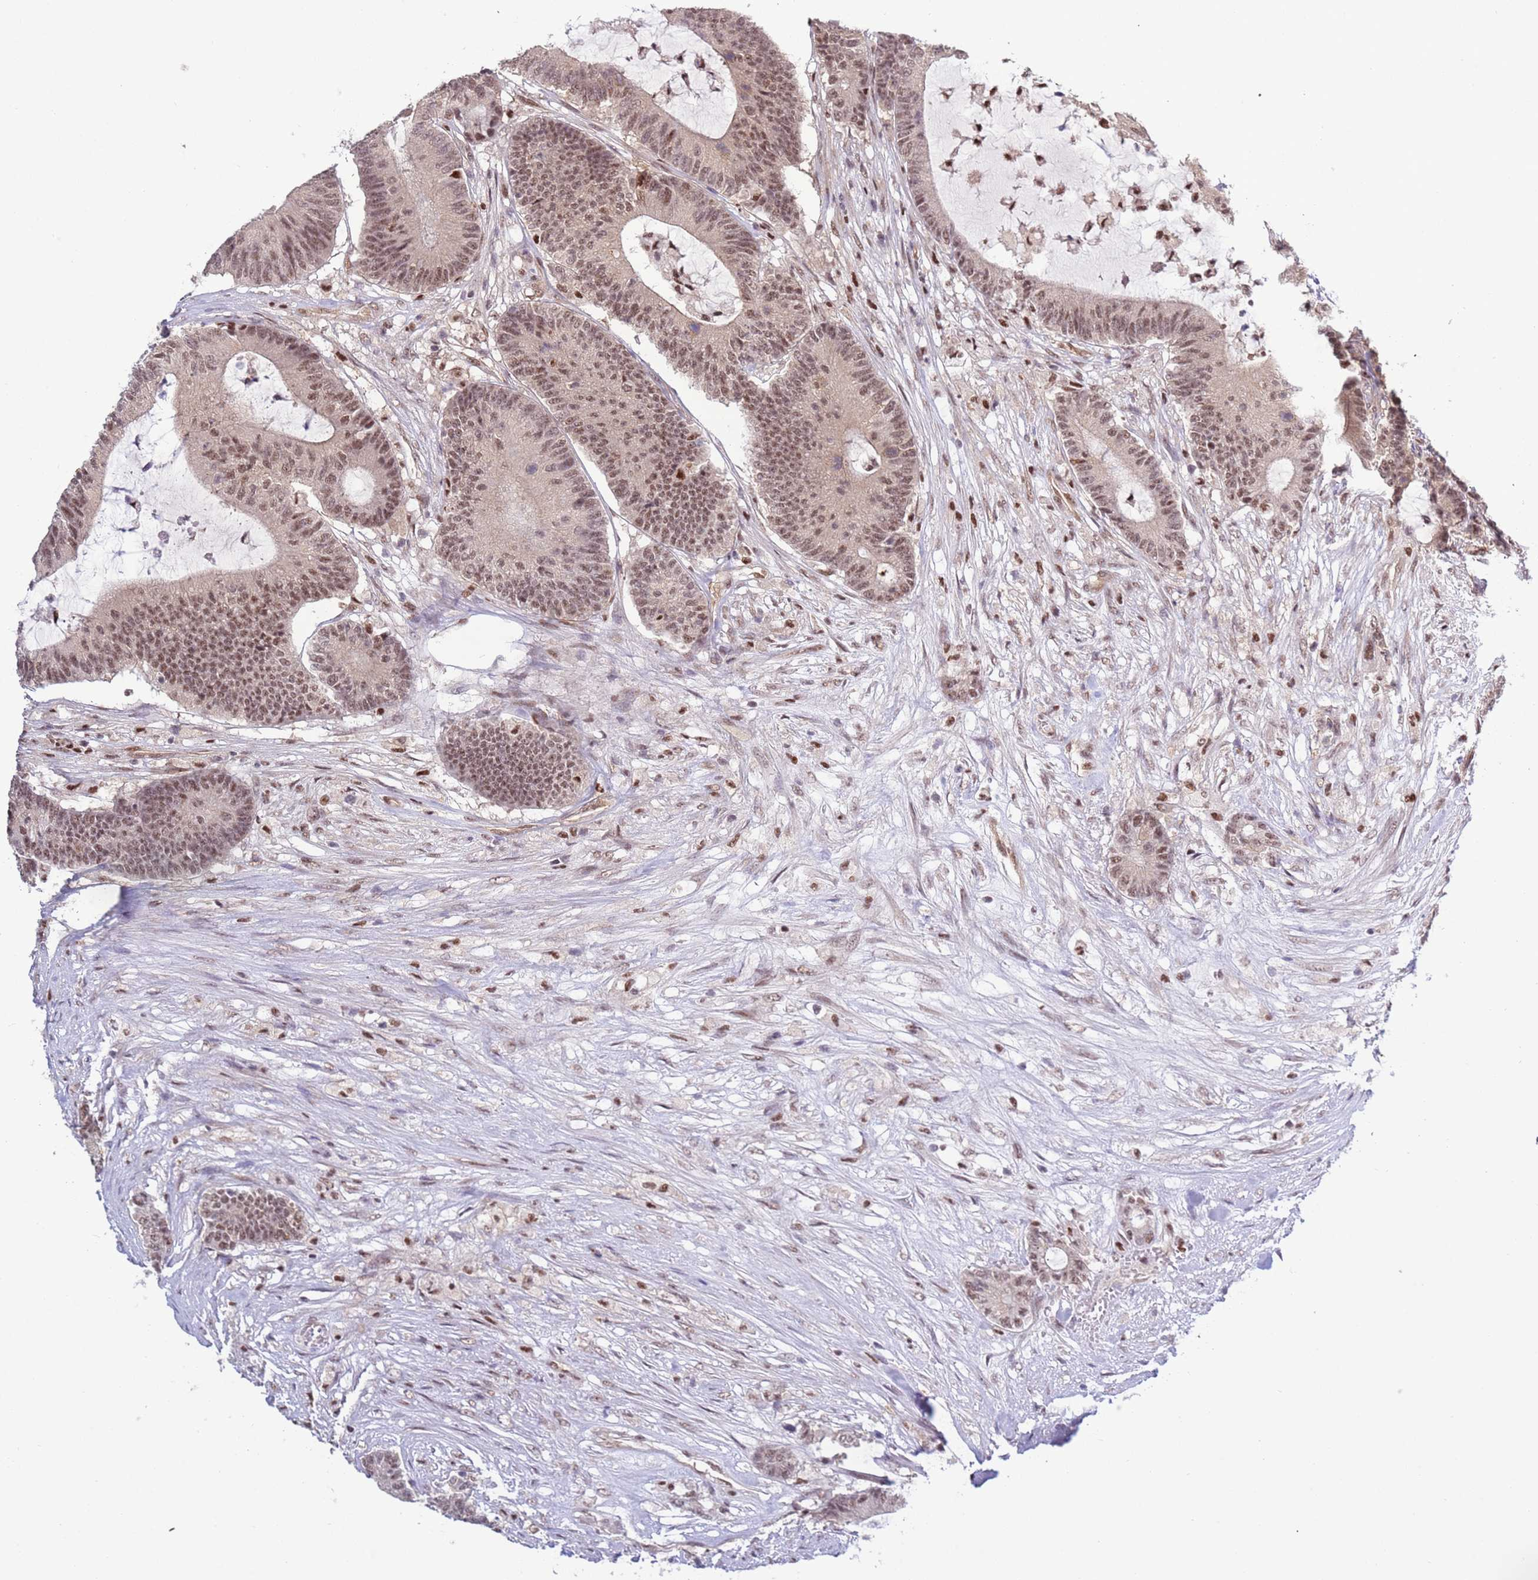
{"staining": {"intensity": "moderate", "quantity": ">75%", "location": "nuclear"}, "tissue": "colorectal cancer", "cell_type": "Tumor cells", "image_type": "cancer", "snomed": [{"axis": "morphology", "description": "Adenocarcinoma, NOS"}, {"axis": "topography", "description": "Colon"}], "caption": "Immunohistochemistry (IHC) image of neoplastic tissue: human colorectal cancer stained using immunohistochemistry demonstrates medium levels of moderate protein expression localized specifically in the nuclear of tumor cells, appearing as a nuclear brown color.", "gene": "PRPF6", "patient": {"sex": "female", "age": 84}}